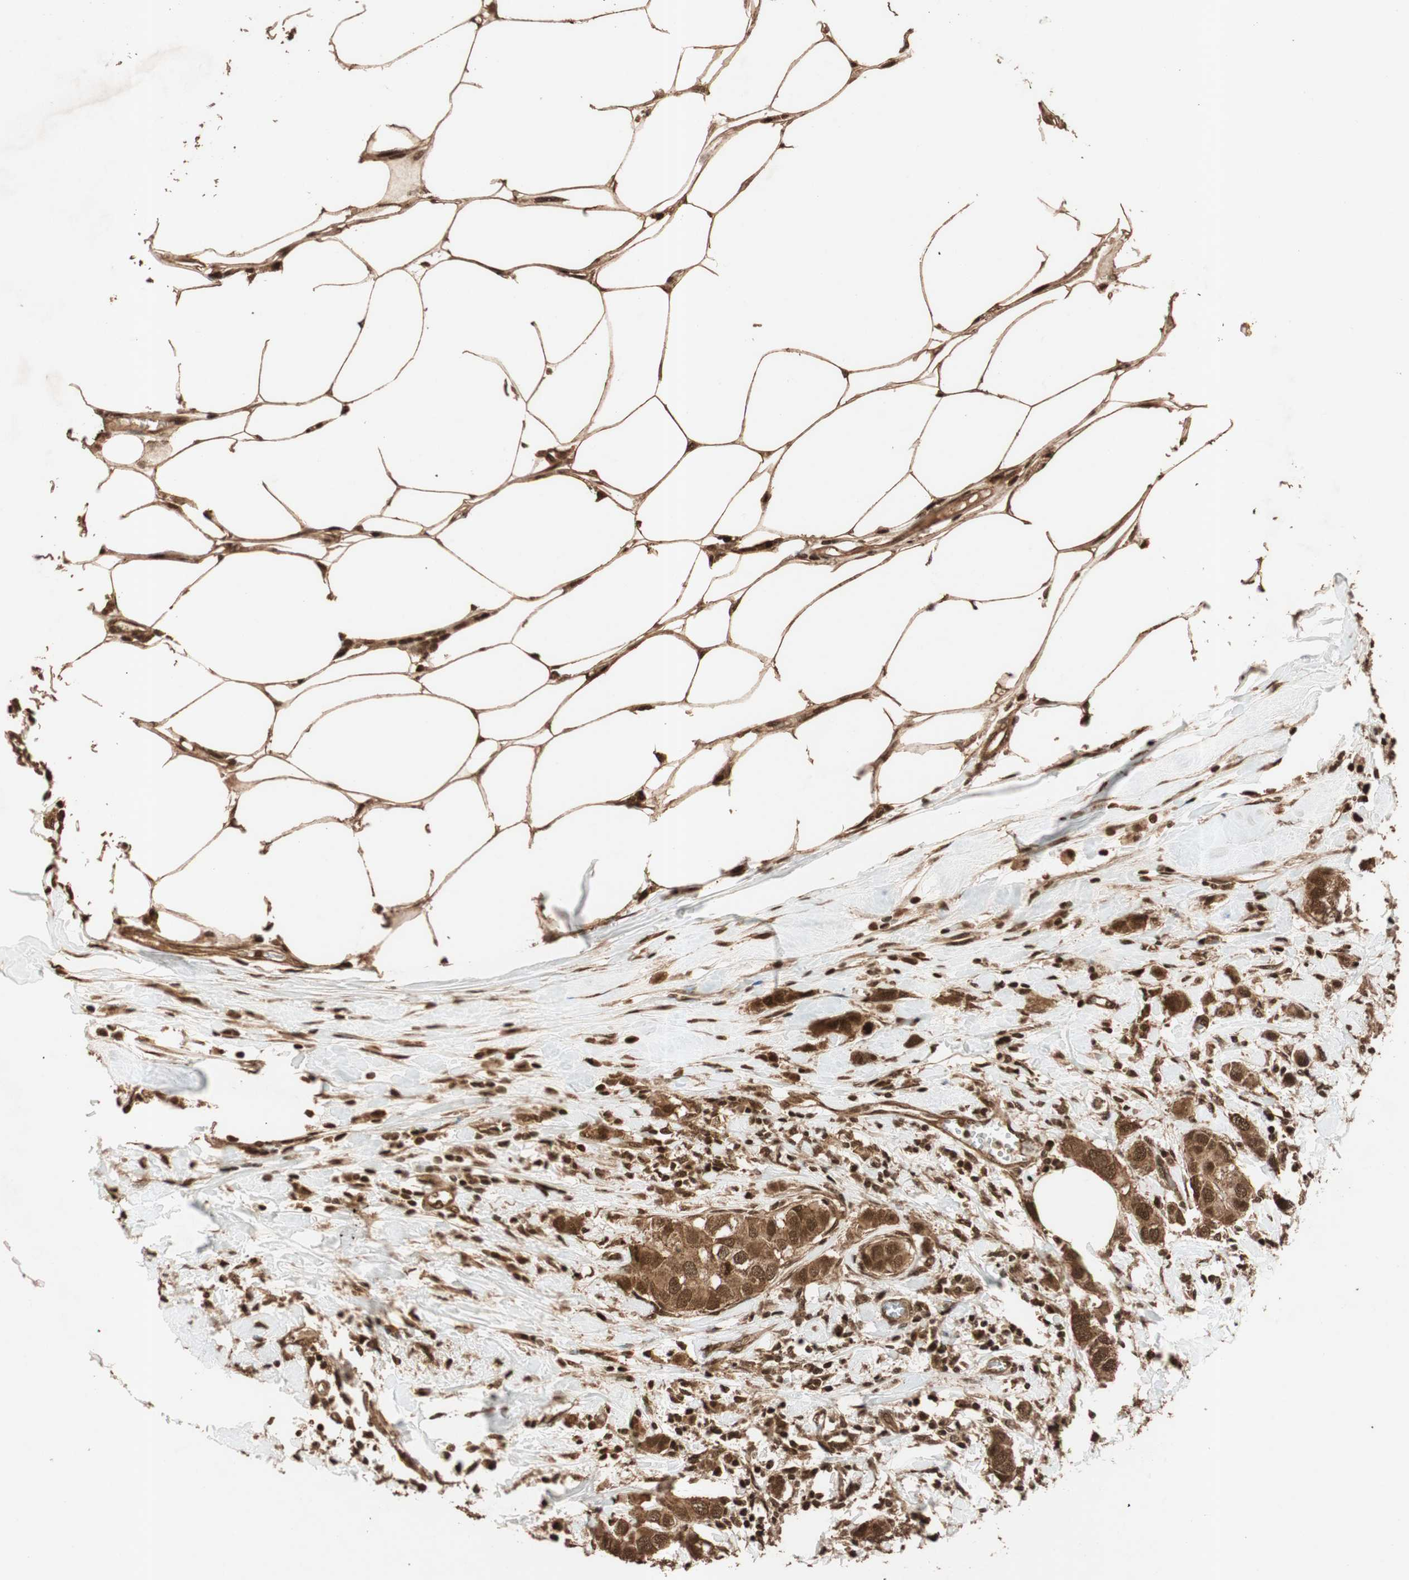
{"staining": {"intensity": "moderate", "quantity": ">75%", "location": "cytoplasmic/membranous,nuclear"}, "tissue": "breast cancer", "cell_type": "Tumor cells", "image_type": "cancer", "snomed": [{"axis": "morphology", "description": "Duct carcinoma"}, {"axis": "topography", "description": "Breast"}], "caption": "Immunohistochemical staining of human invasive ductal carcinoma (breast) exhibits medium levels of moderate cytoplasmic/membranous and nuclear protein staining in about >75% of tumor cells. The staining is performed using DAB (3,3'-diaminobenzidine) brown chromogen to label protein expression. The nuclei are counter-stained blue using hematoxylin.", "gene": "ALKBH5", "patient": {"sex": "female", "age": 50}}